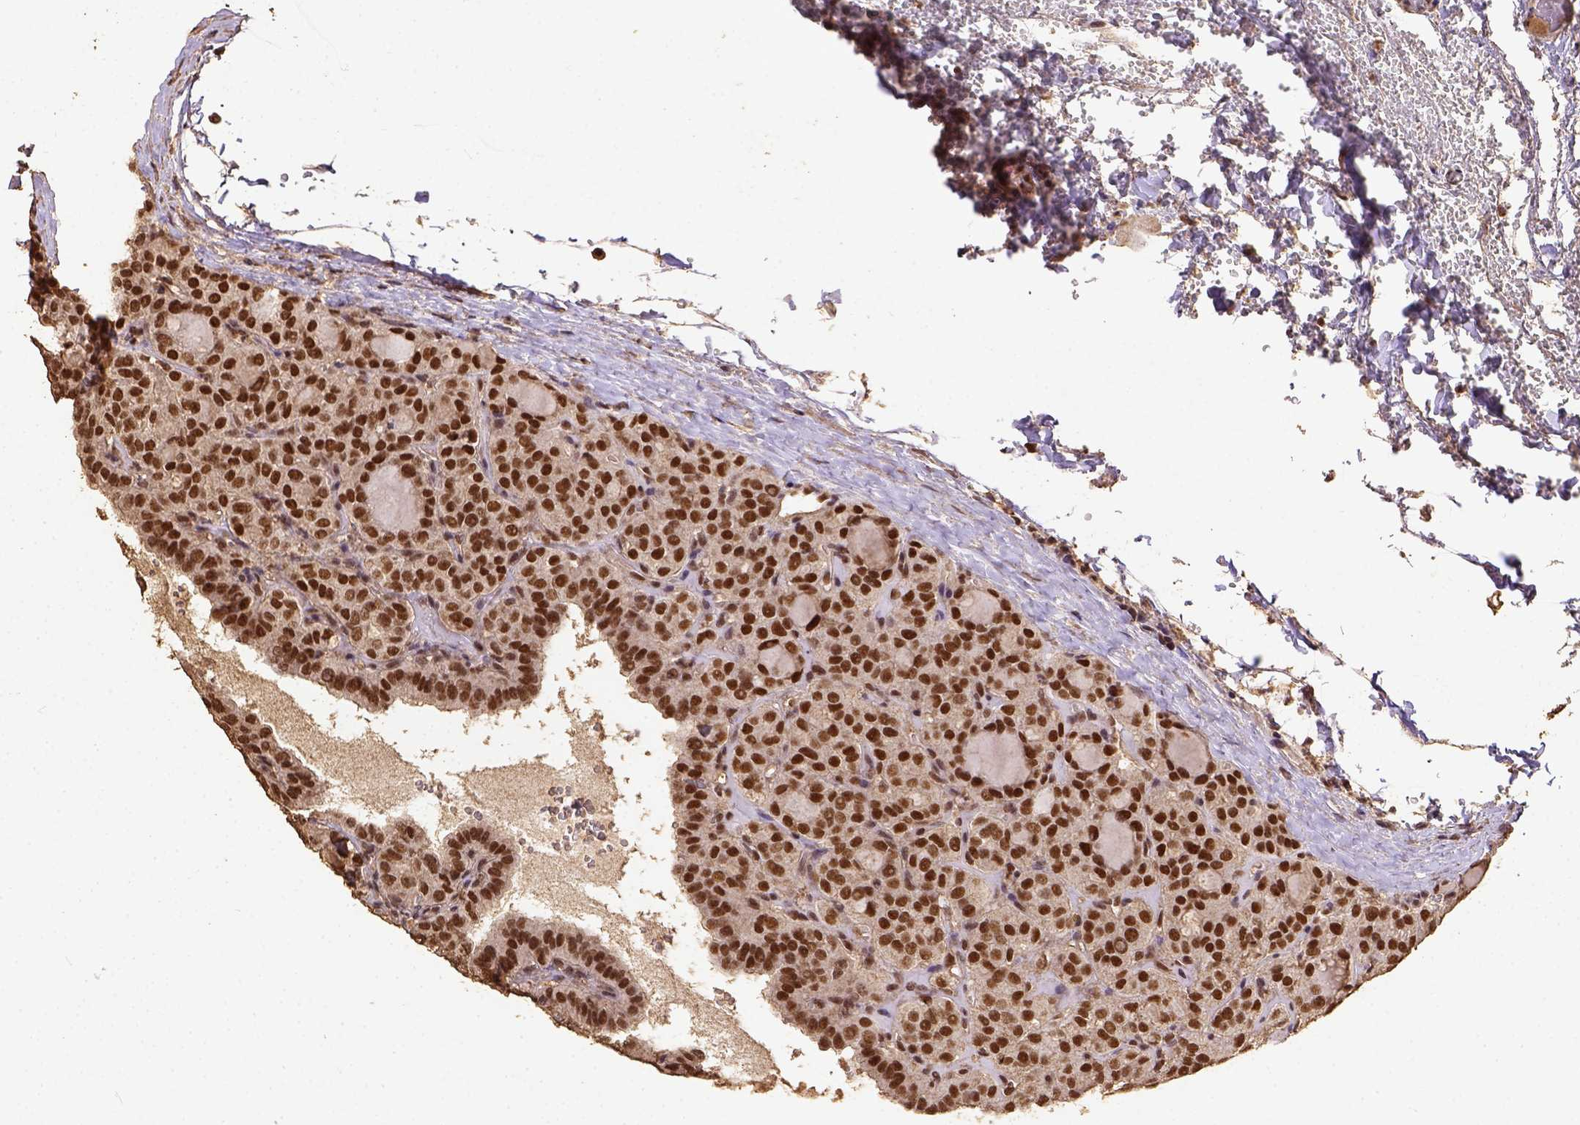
{"staining": {"intensity": "strong", "quantity": ">75%", "location": "nuclear"}, "tissue": "thyroid cancer", "cell_type": "Tumor cells", "image_type": "cancer", "snomed": [{"axis": "morphology", "description": "Papillary adenocarcinoma, NOS"}, {"axis": "topography", "description": "Thyroid gland"}], "caption": "Papillary adenocarcinoma (thyroid) stained for a protein displays strong nuclear positivity in tumor cells.", "gene": "NACC1", "patient": {"sex": "female", "age": 41}}